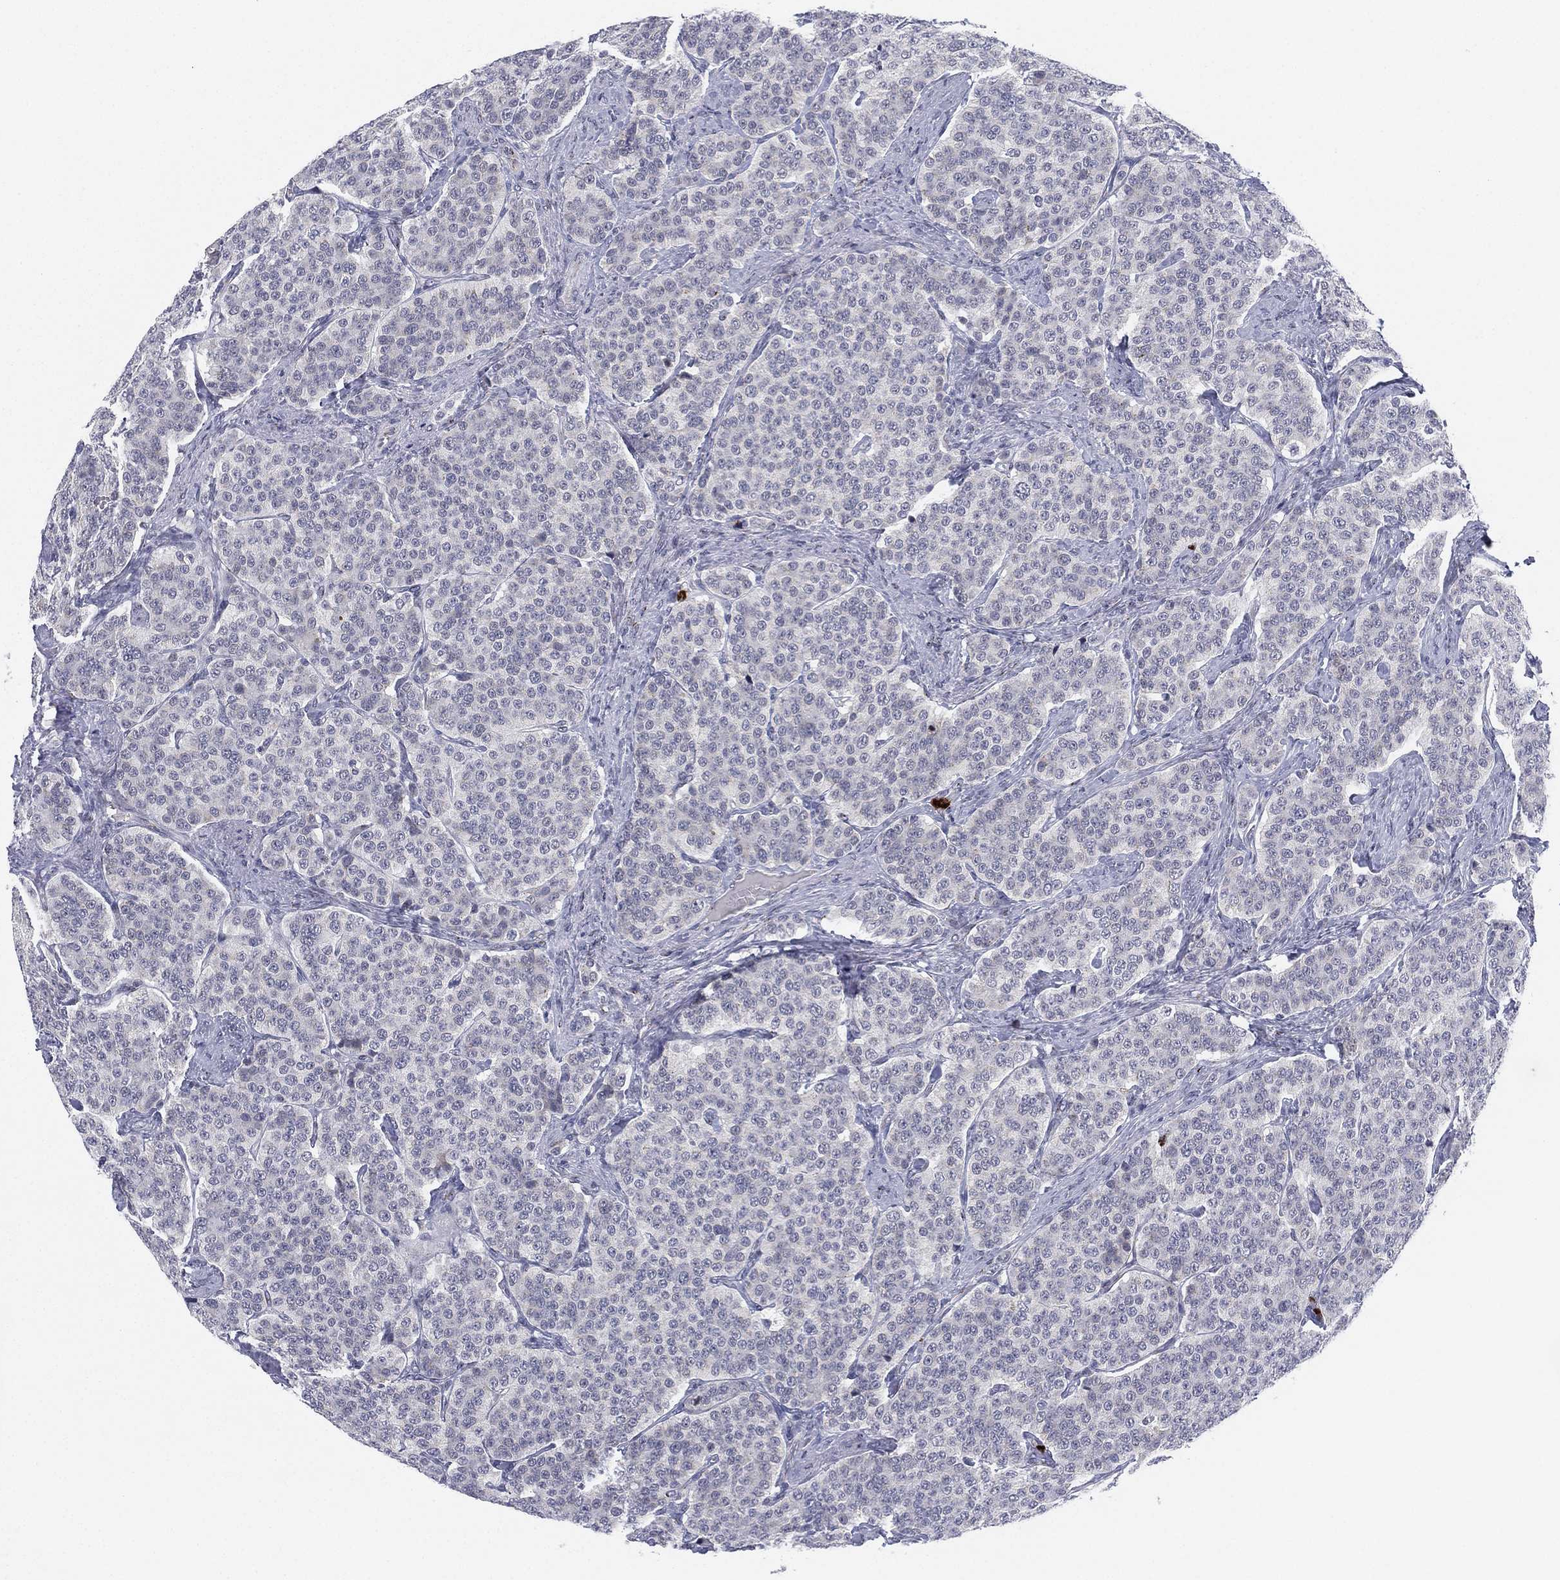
{"staining": {"intensity": "negative", "quantity": "none", "location": "none"}, "tissue": "carcinoid", "cell_type": "Tumor cells", "image_type": "cancer", "snomed": [{"axis": "morphology", "description": "Carcinoid, malignant, NOS"}, {"axis": "topography", "description": "Small intestine"}], "caption": "A high-resolution image shows immunohistochemistry staining of carcinoid, which exhibits no significant positivity in tumor cells.", "gene": "CD177", "patient": {"sex": "female", "age": 58}}